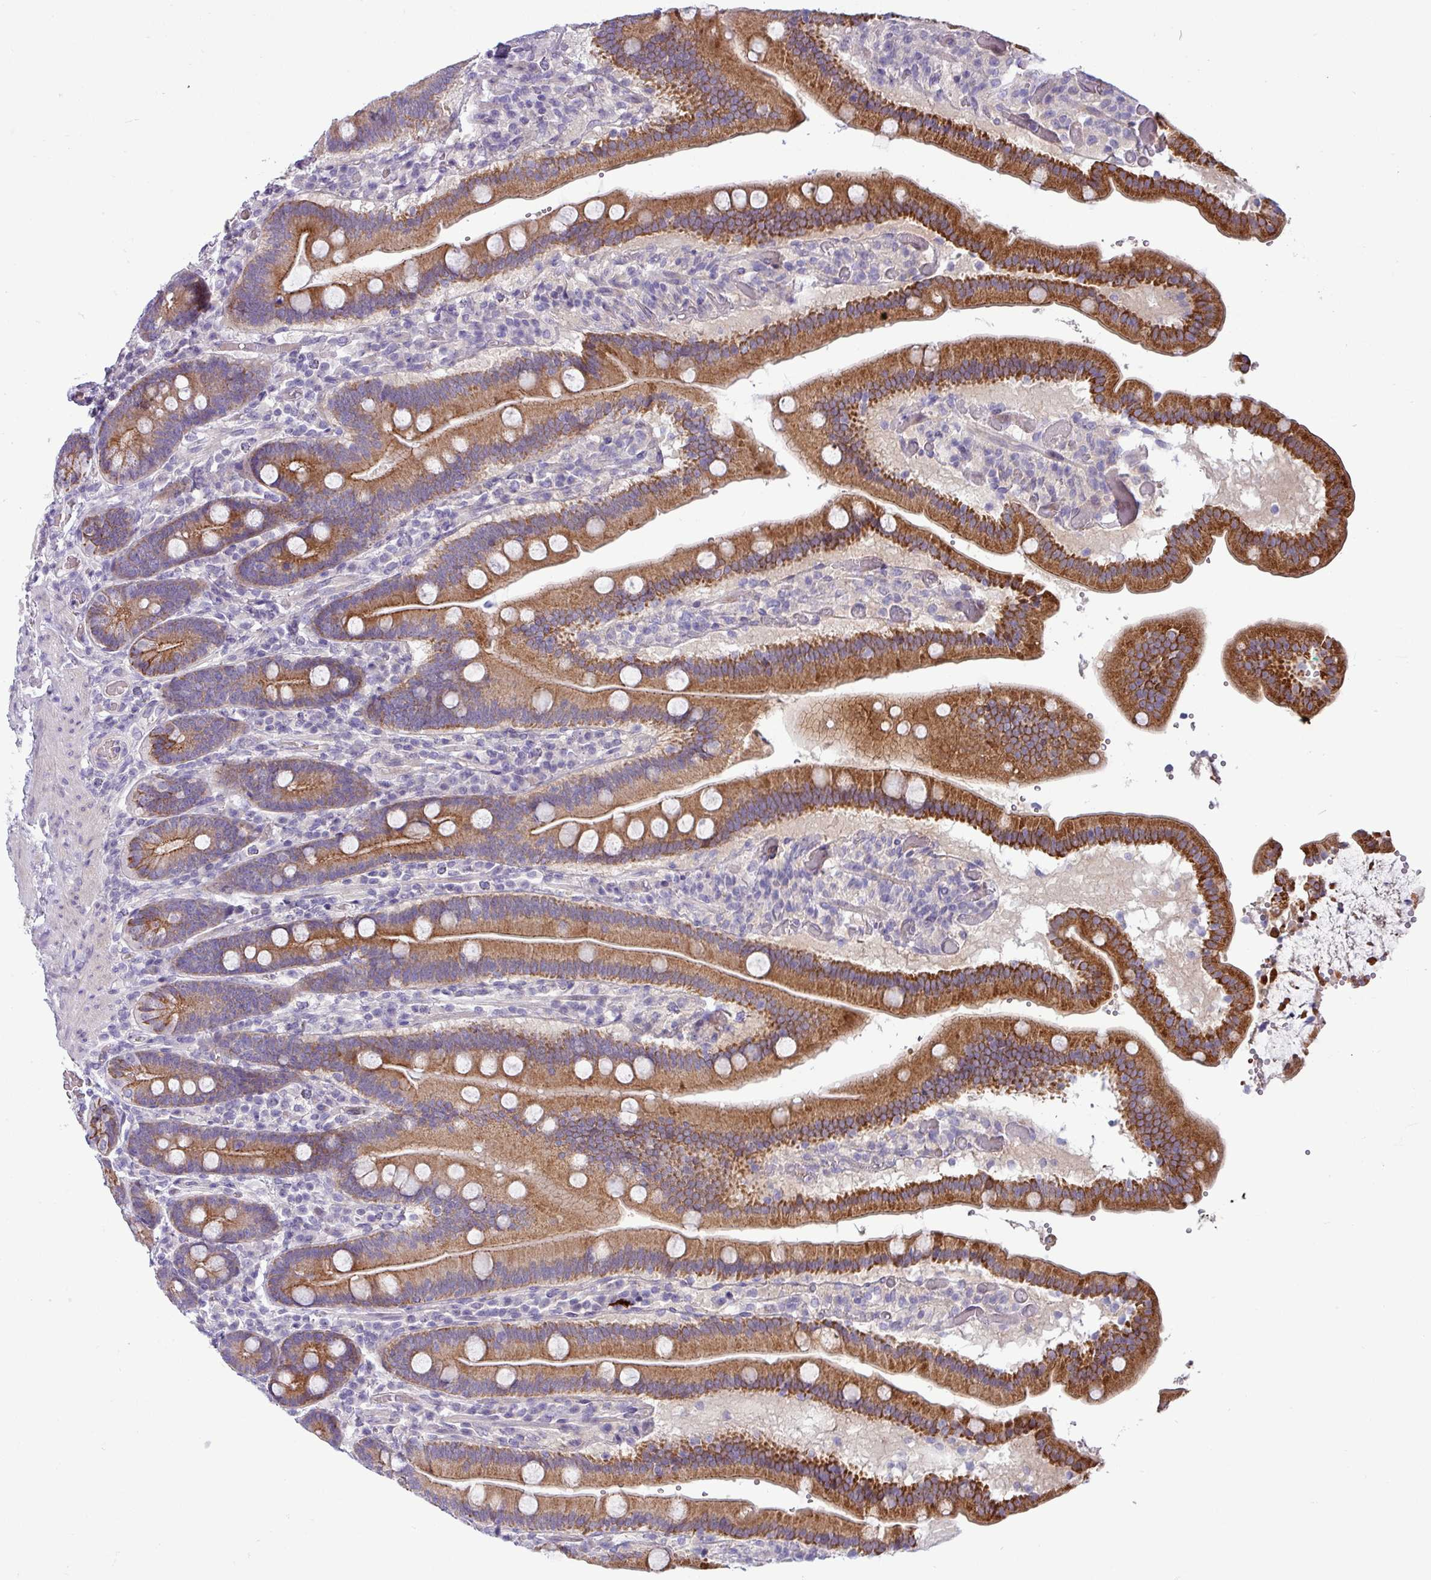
{"staining": {"intensity": "strong", "quantity": ">75%", "location": "cytoplasmic/membranous"}, "tissue": "duodenum", "cell_type": "Glandular cells", "image_type": "normal", "snomed": [{"axis": "morphology", "description": "Normal tissue, NOS"}, {"axis": "topography", "description": "Duodenum"}], "caption": "Immunohistochemical staining of benign duodenum displays >75% levels of strong cytoplasmic/membranous protein positivity in approximately >75% of glandular cells. The staining was performed using DAB to visualize the protein expression in brown, while the nuclei were stained in blue with hematoxylin (Magnification: 20x).", "gene": "ACAP3", "patient": {"sex": "female", "age": 62}}